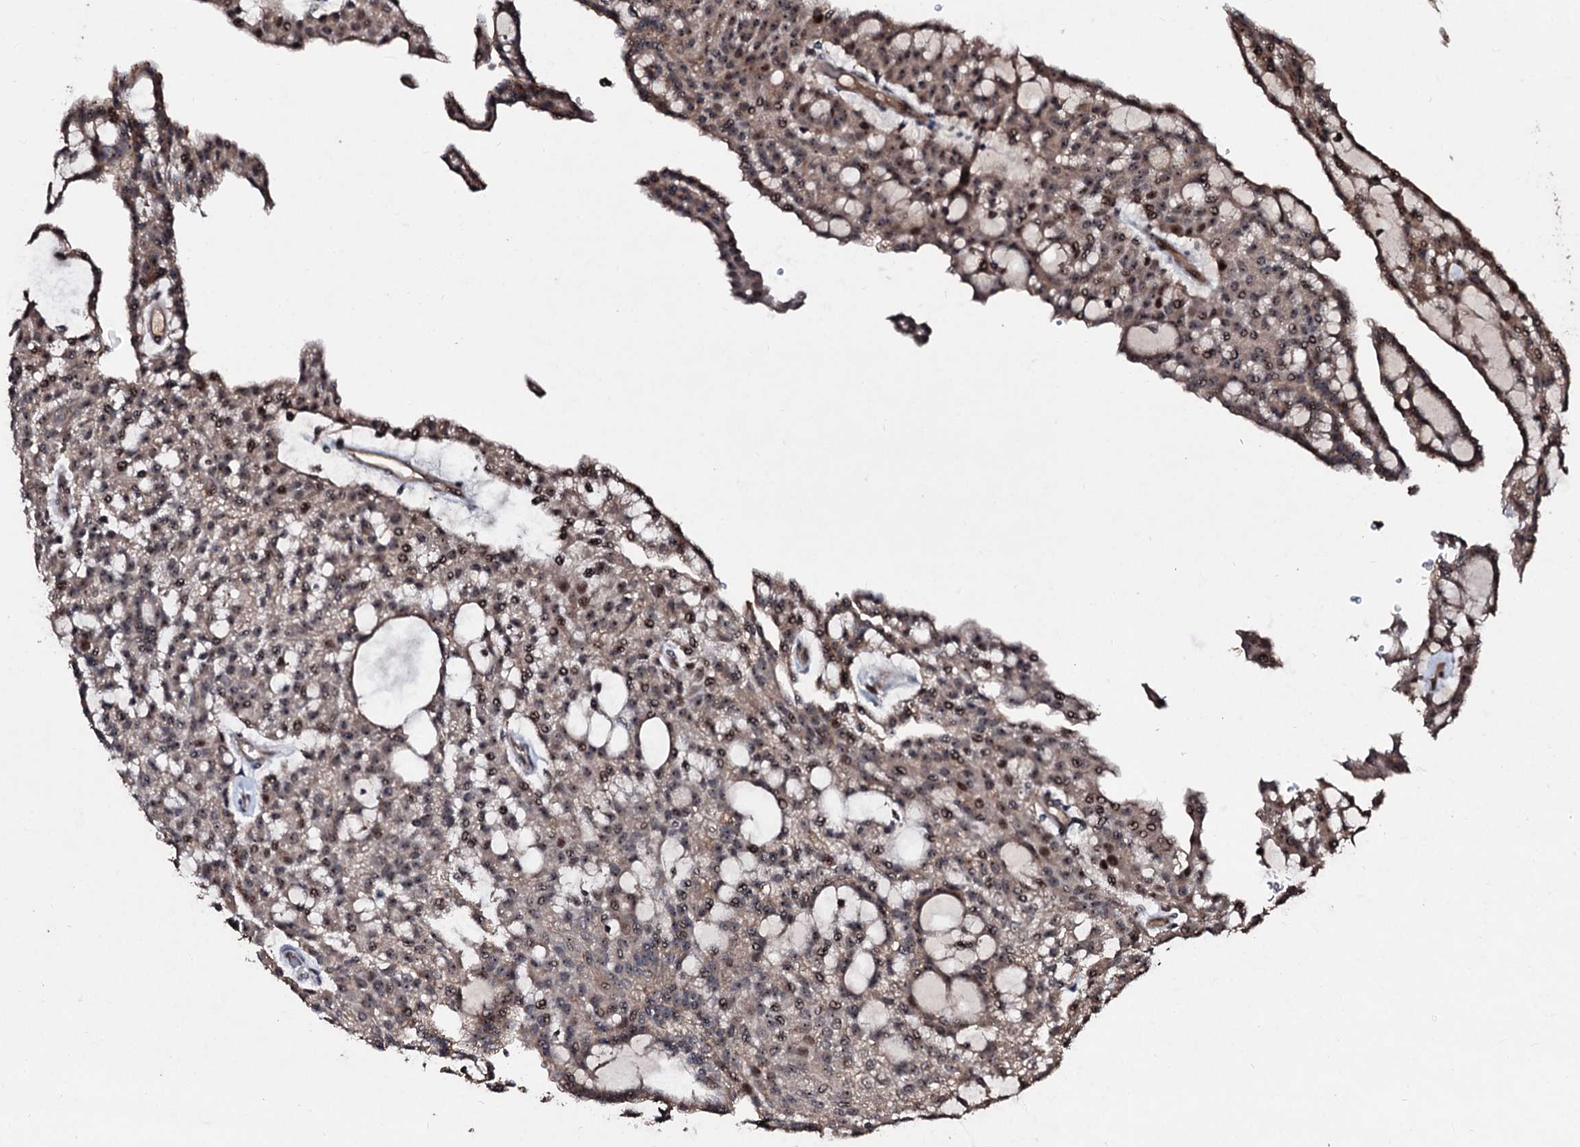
{"staining": {"intensity": "moderate", "quantity": ">75%", "location": "nuclear"}, "tissue": "renal cancer", "cell_type": "Tumor cells", "image_type": "cancer", "snomed": [{"axis": "morphology", "description": "Adenocarcinoma, NOS"}, {"axis": "topography", "description": "Kidney"}], "caption": "This image exhibits IHC staining of human renal adenocarcinoma, with medium moderate nuclear expression in about >75% of tumor cells.", "gene": "SUPT7L", "patient": {"sex": "male", "age": 63}}